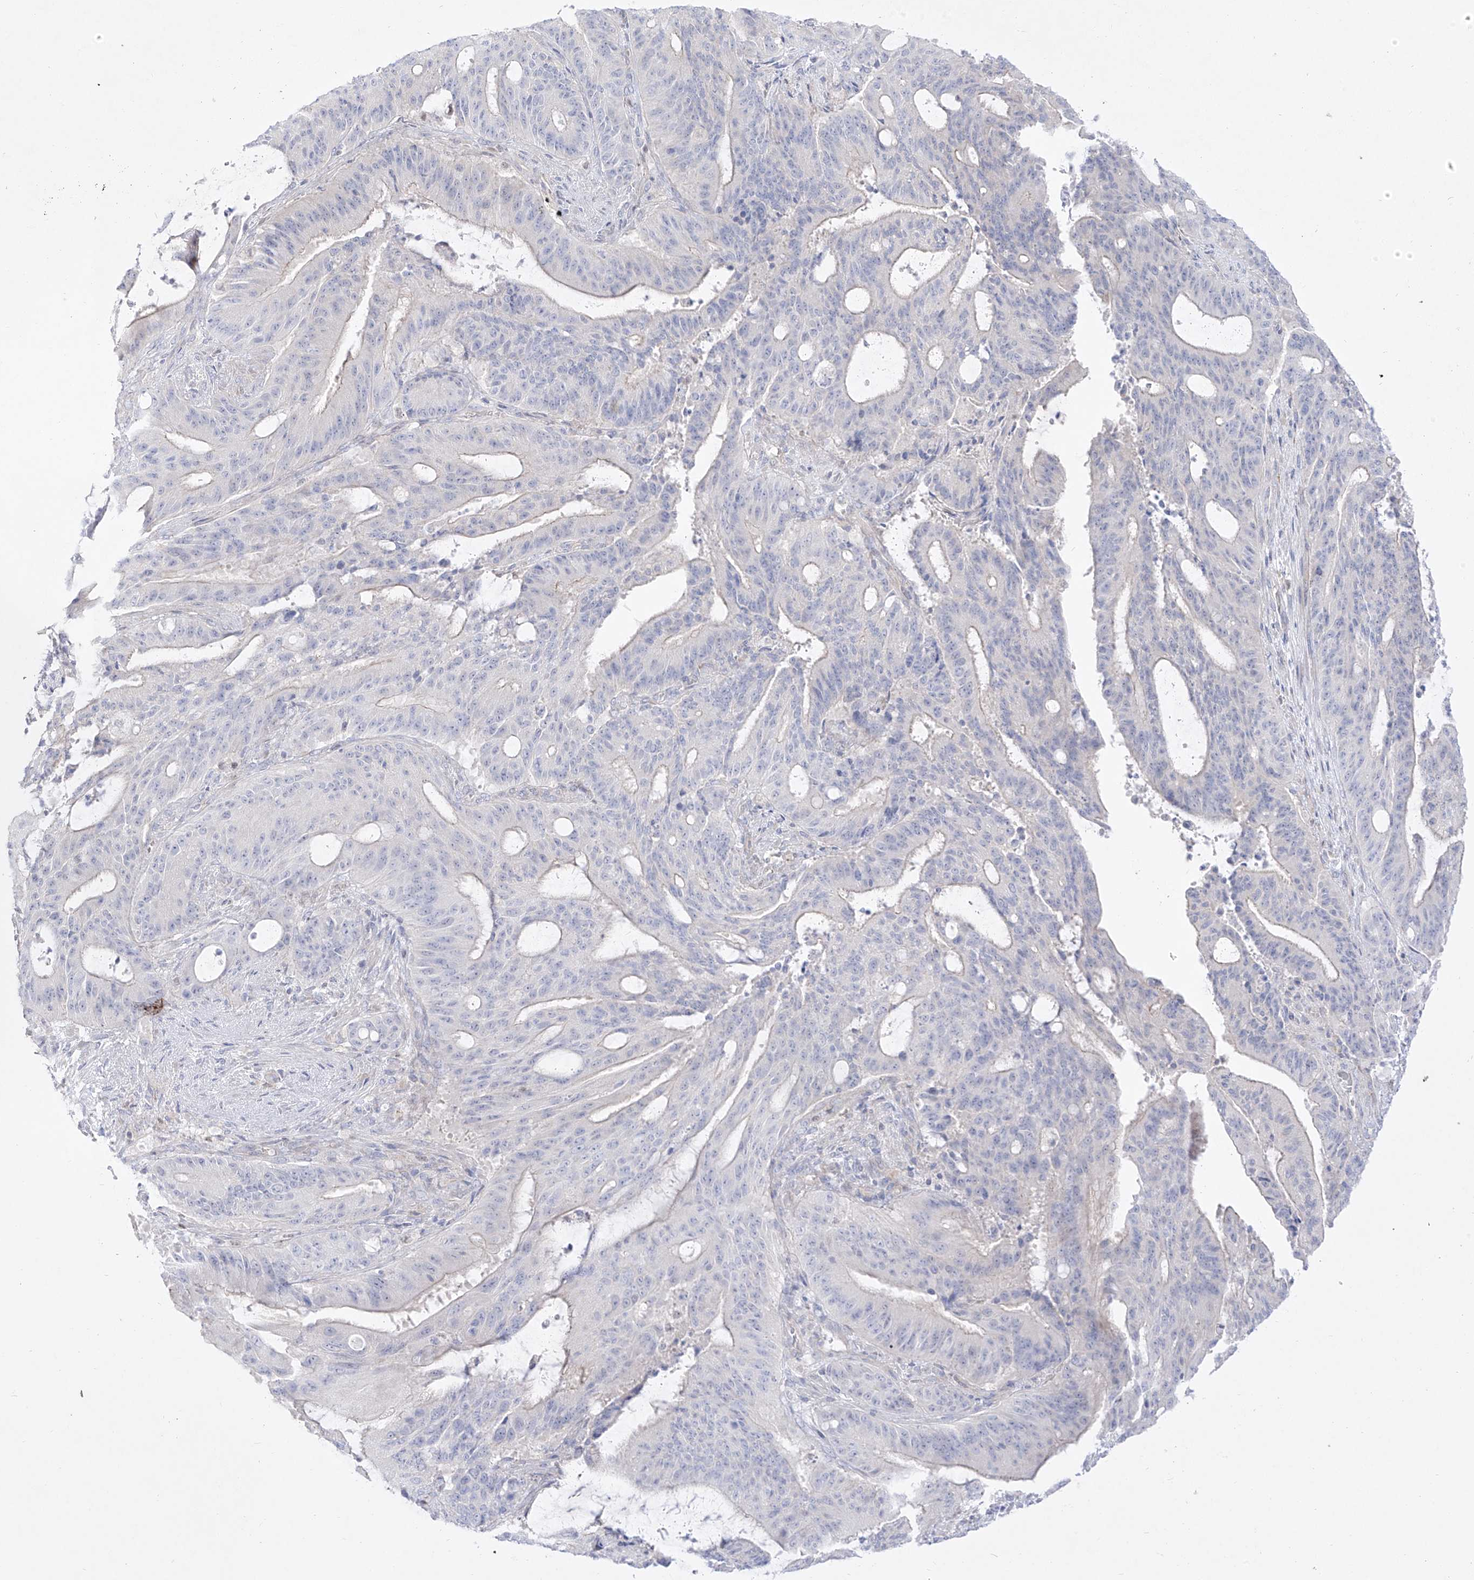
{"staining": {"intensity": "negative", "quantity": "none", "location": "none"}, "tissue": "liver cancer", "cell_type": "Tumor cells", "image_type": "cancer", "snomed": [{"axis": "morphology", "description": "Normal tissue, NOS"}, {"axis": "morphology", "description": "Cholangiocarcinoma"}, {"axis": "topography", "description": "Liver"}, {"axis": "topography", "description": "Peripheral nerve tissue"}], "caption": "Immunohistochemistry (IHC) of human liver cholangiocarcinoma demonstrates no expression in tumor cells. The staining was performed using DAB to visualize the protein expression in brown, while the nuclei were stained in blue with hematoxylin (Magnification: 20x).", "gene": "DMKN", "patient": {"sex": "female", "age": 73}}